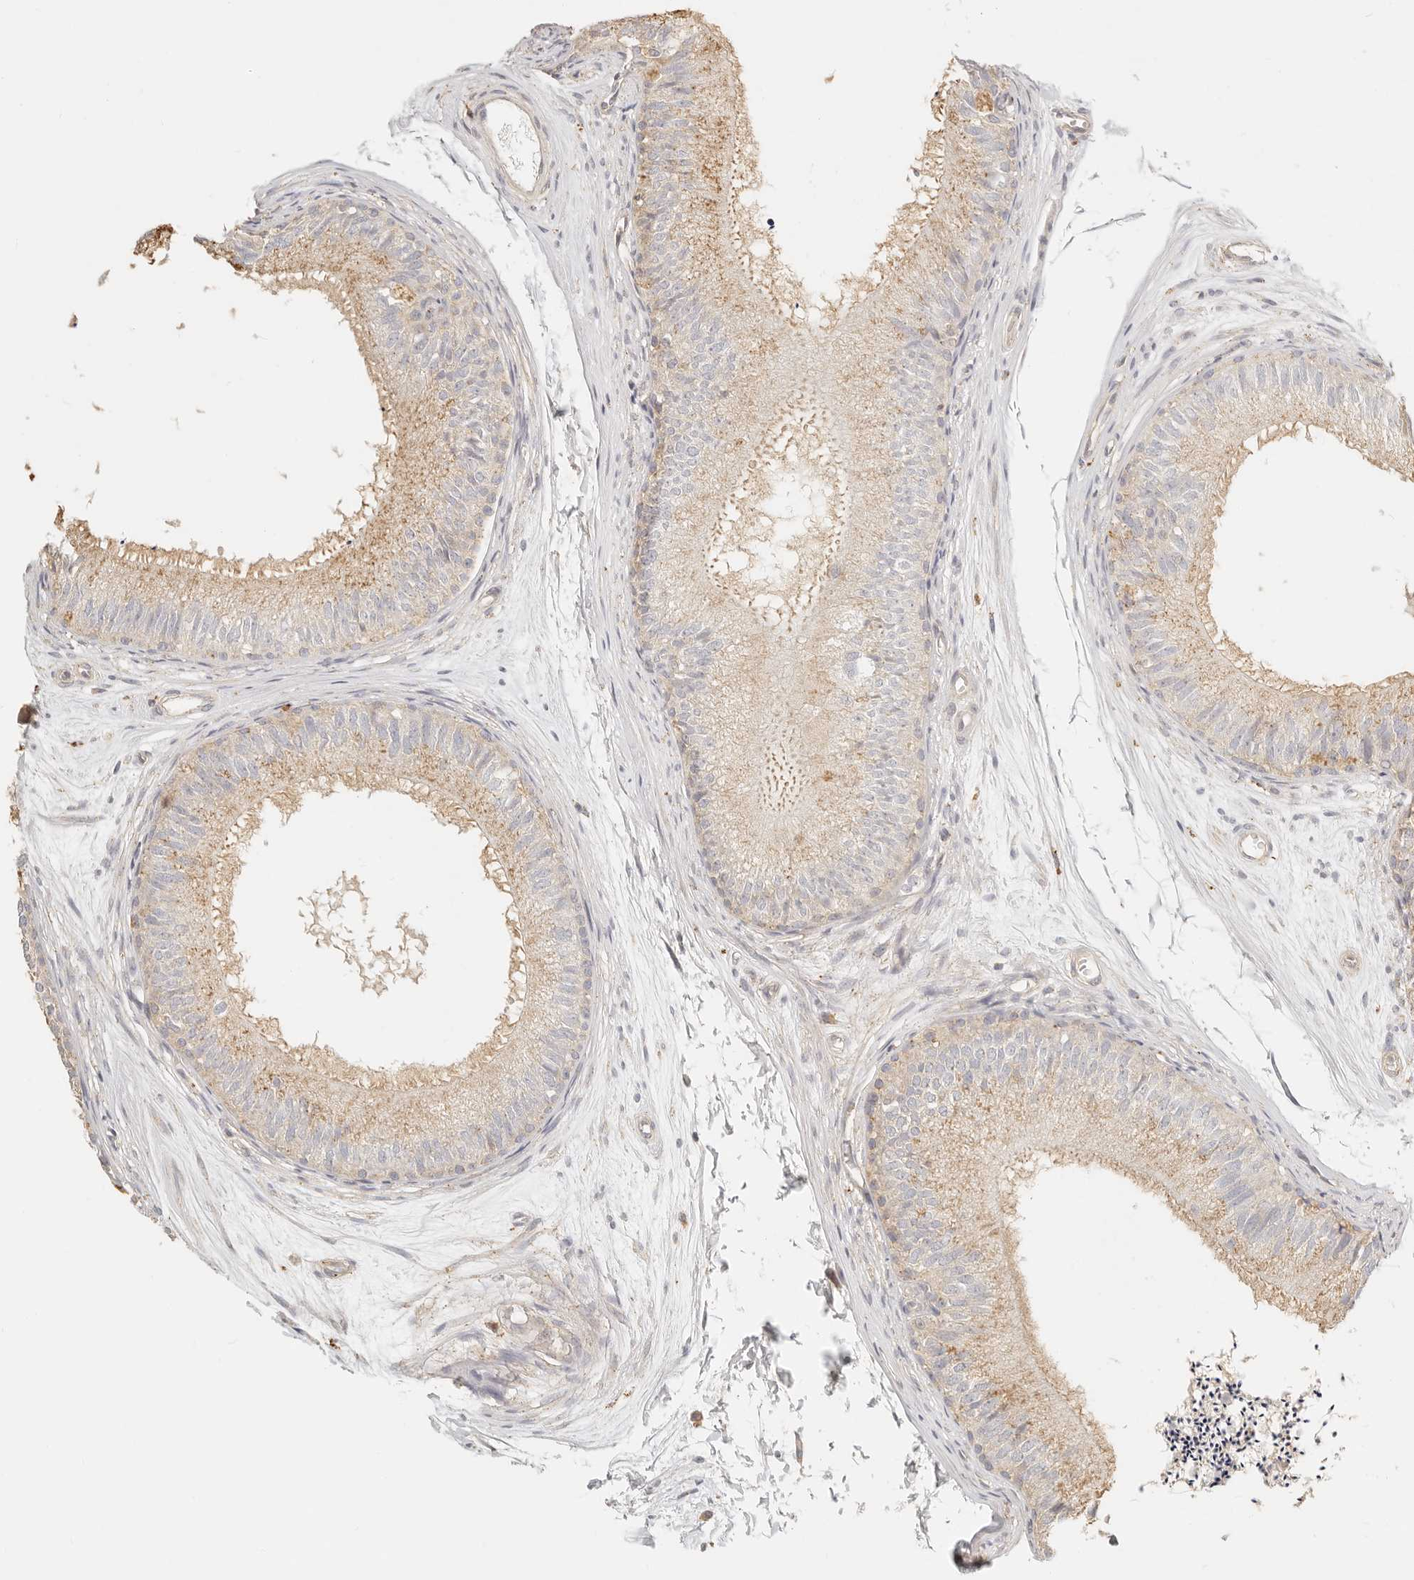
{"staining": {"intensity": "weak", "quantity": ">75%", "location": "cytoplasmic/membranous"}, "tissue": "epididymis", "cell_type": "Glandular cells", "image_type": "normal", "snomed": [{"axis": "morphology", "description": "Normal tissue, NOS"}, {"axis": "topography", "description": "Epididymis"}], "caption": "High-magnification brightfield microscopy of normal epididymis stained with DAB (brown) and counterstained with hematoxylin (blue). glandular cells exhibit weak cytoplasmic/membranous expression is present in about>75% of cells.", "gene": "CNMD", "patient": {"sex": "male", "age": 56}}